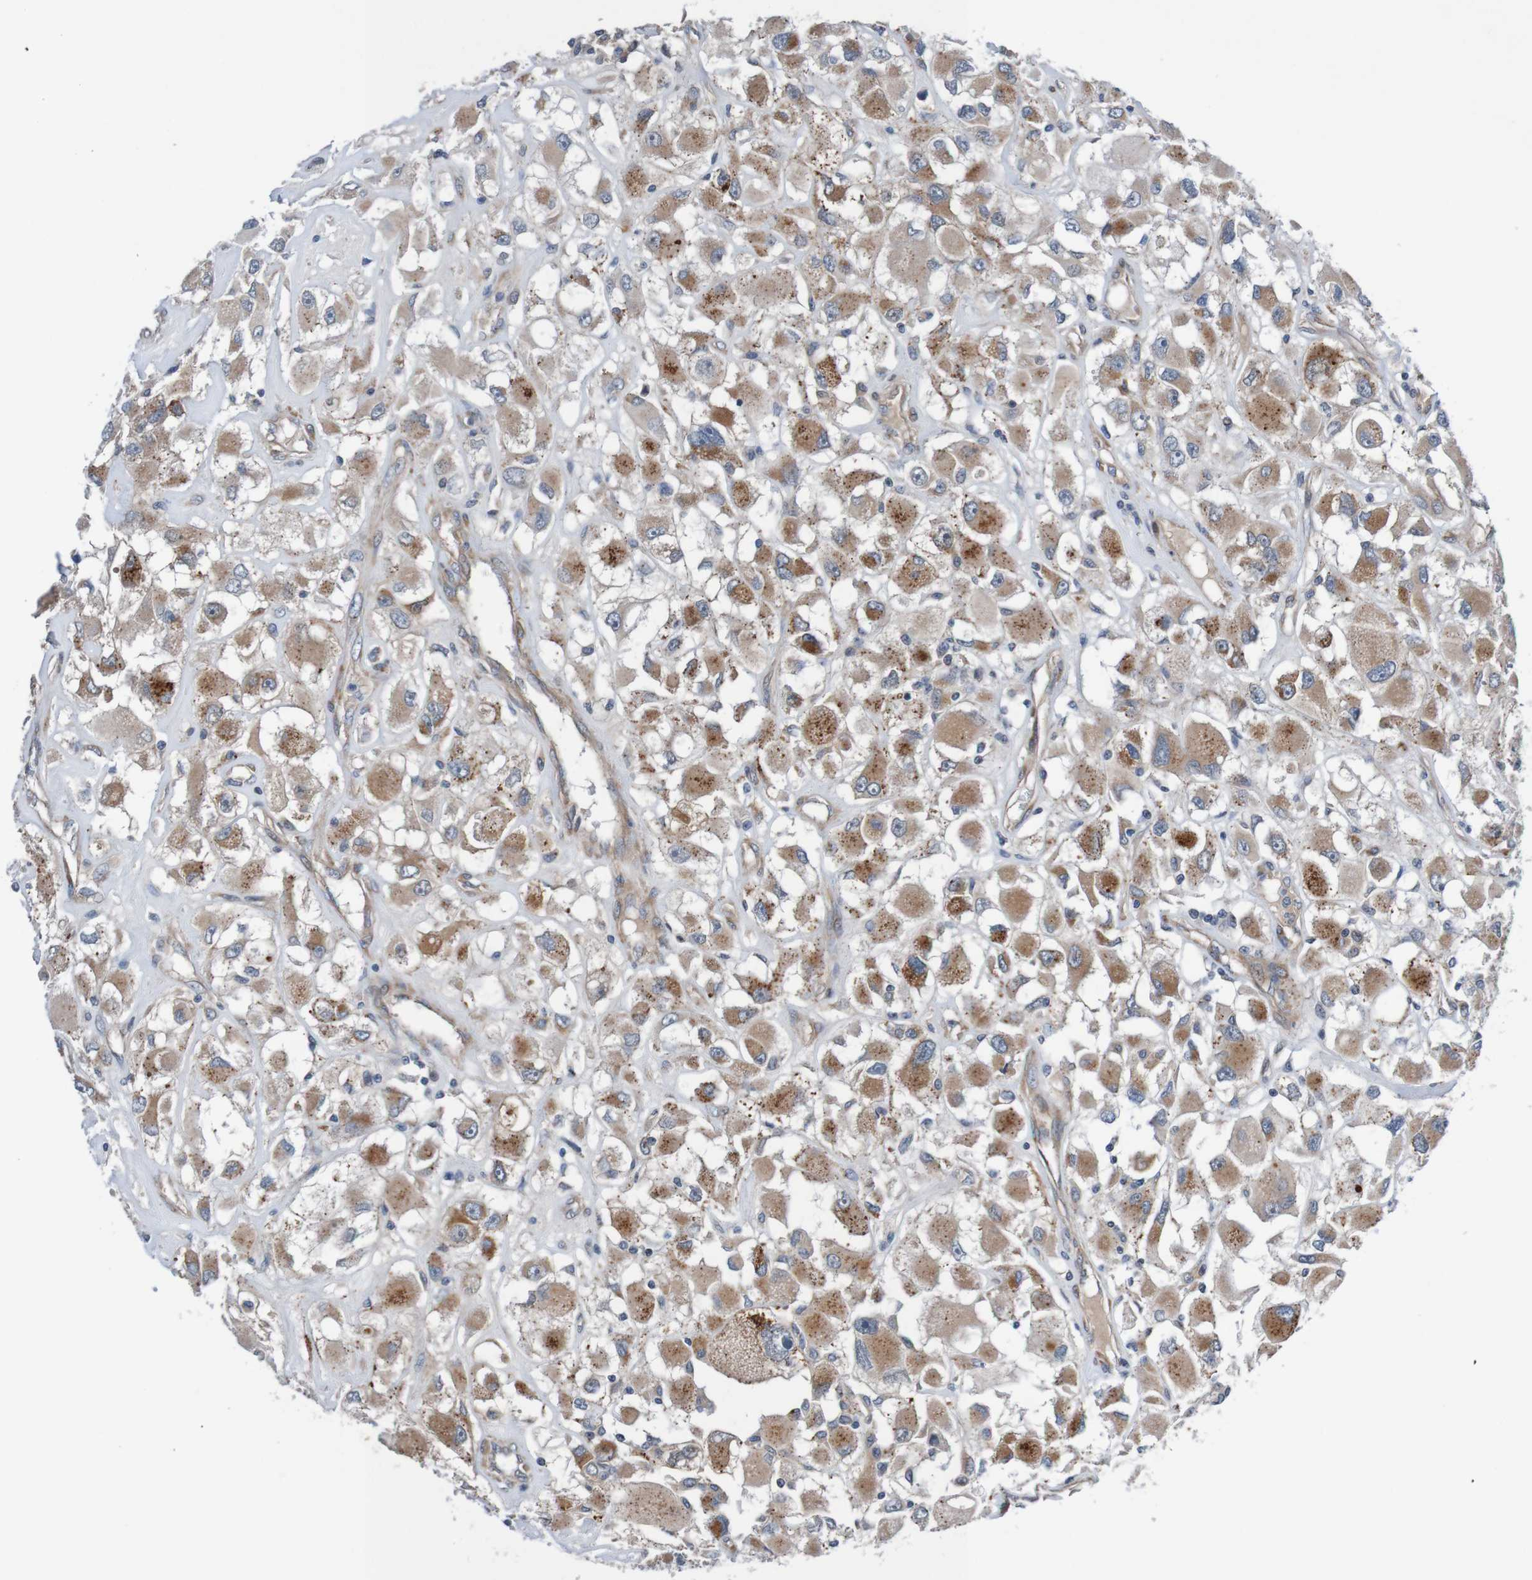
{"staining": {"intensity": "weak", "quantity": "<25%", "location": "cytoplasmic/membranous"}, "tissue": "renal cancer", "cell_type": "Tumor cells", "image_type": "cancer", "snomed": [{"axis": "morphology", "description": "Adenocarcinoma, NOS"}, {"axis": "topography", "description": "Kidney"}], "caption": "Tumor cells are negative for protein expression in human renal adenocarcinoma. (DAB (3,3'-diaminobenzidine) IHC with hematoxylin counter stain).", "gene": "CPED1", "patient": {"sex": "female", "age": 52}}